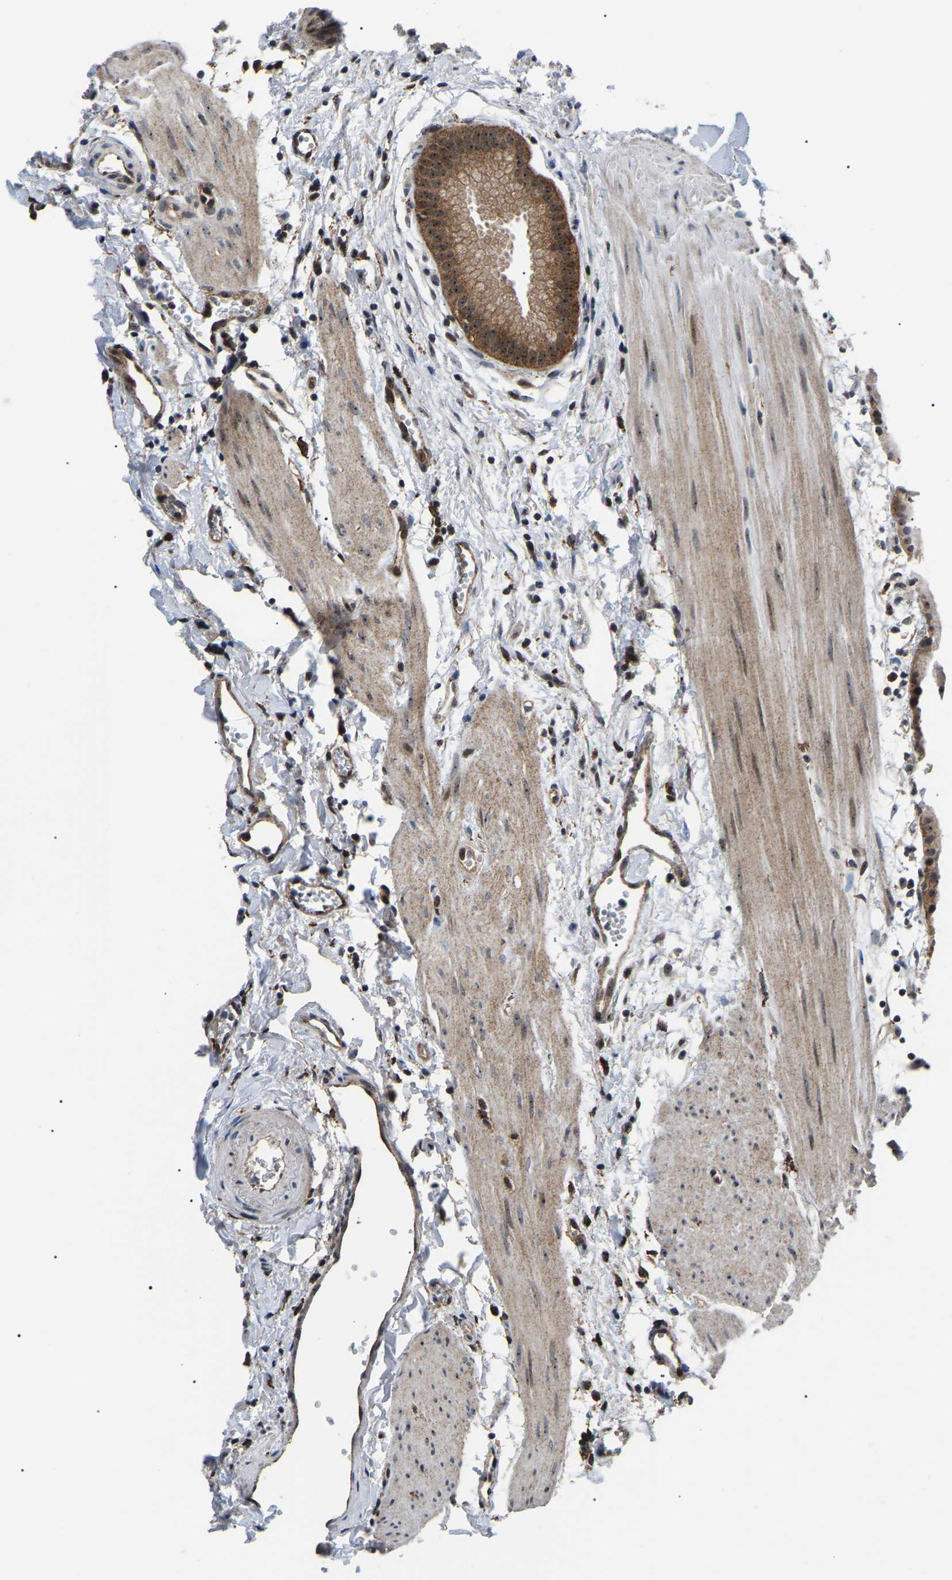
{"staining": {"intensity": "strong", "quantity": ">75%", "location": "cytoplasmic/membranous,nuclear"}, "tissue": "gallbladder", "cell_type": "Glandular cells", "image_type": "normal", "snomed": [{"axis": "morphology", "description": "Normal tissue, NOS"}, {"axis": "topography", "description": "Gallbladder"}], "caption": "IHC histopathology image of benign gallbladder: gallbladder stained using immunohistochemistry demonstrates high levels of strong protein expression localized specifically in the cytoplasmic/membranous,nuclear of glandular cells, appearing as a cytoplasmic/membranous,nuclear brown color.", "gene": "RRP1B", "patient": {"sex": "female", "age": 64}}